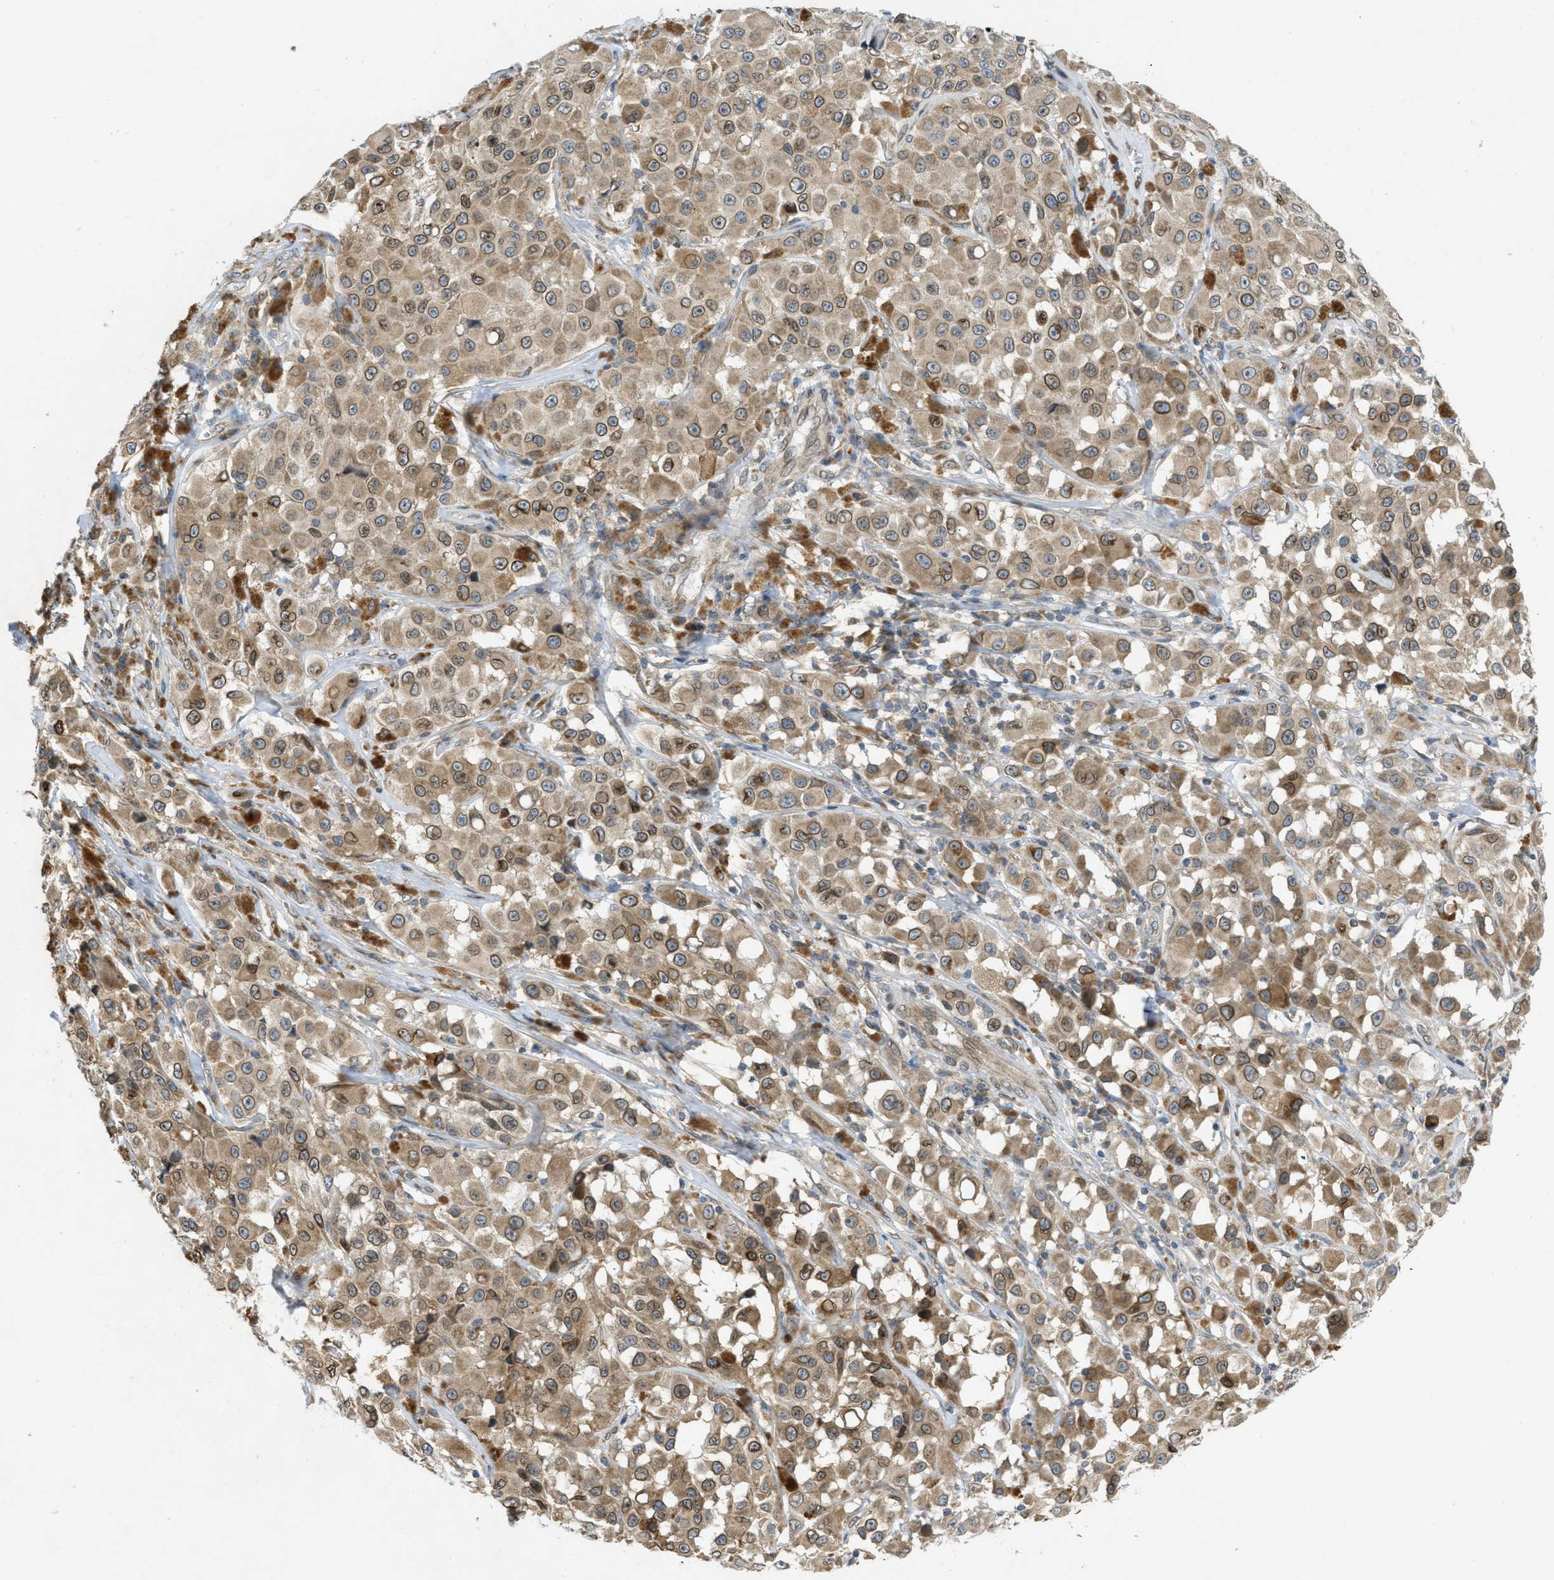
{"staining": {"intensity": "moderate", "quantity": ">75%", "location": "cytoplasmic/membranous,nuclear"}, "tissue": "melanoma", "cell_type": "Tumor cells", "image_type": "cancer", "snomed": [{"axis": "morphology", "description": "Malignant melanoma, NOS"}, {"axis": "topography", "description": "Skin"}], "caption": "DAB immunohistochemical staining of human melanoma displays moderate cytoplasmic/membranous and nuclear protein positivity in about >75% of tumor cells.", "gene": "EIF2AK3", "patient": {"sex": "male", "age": 84}}